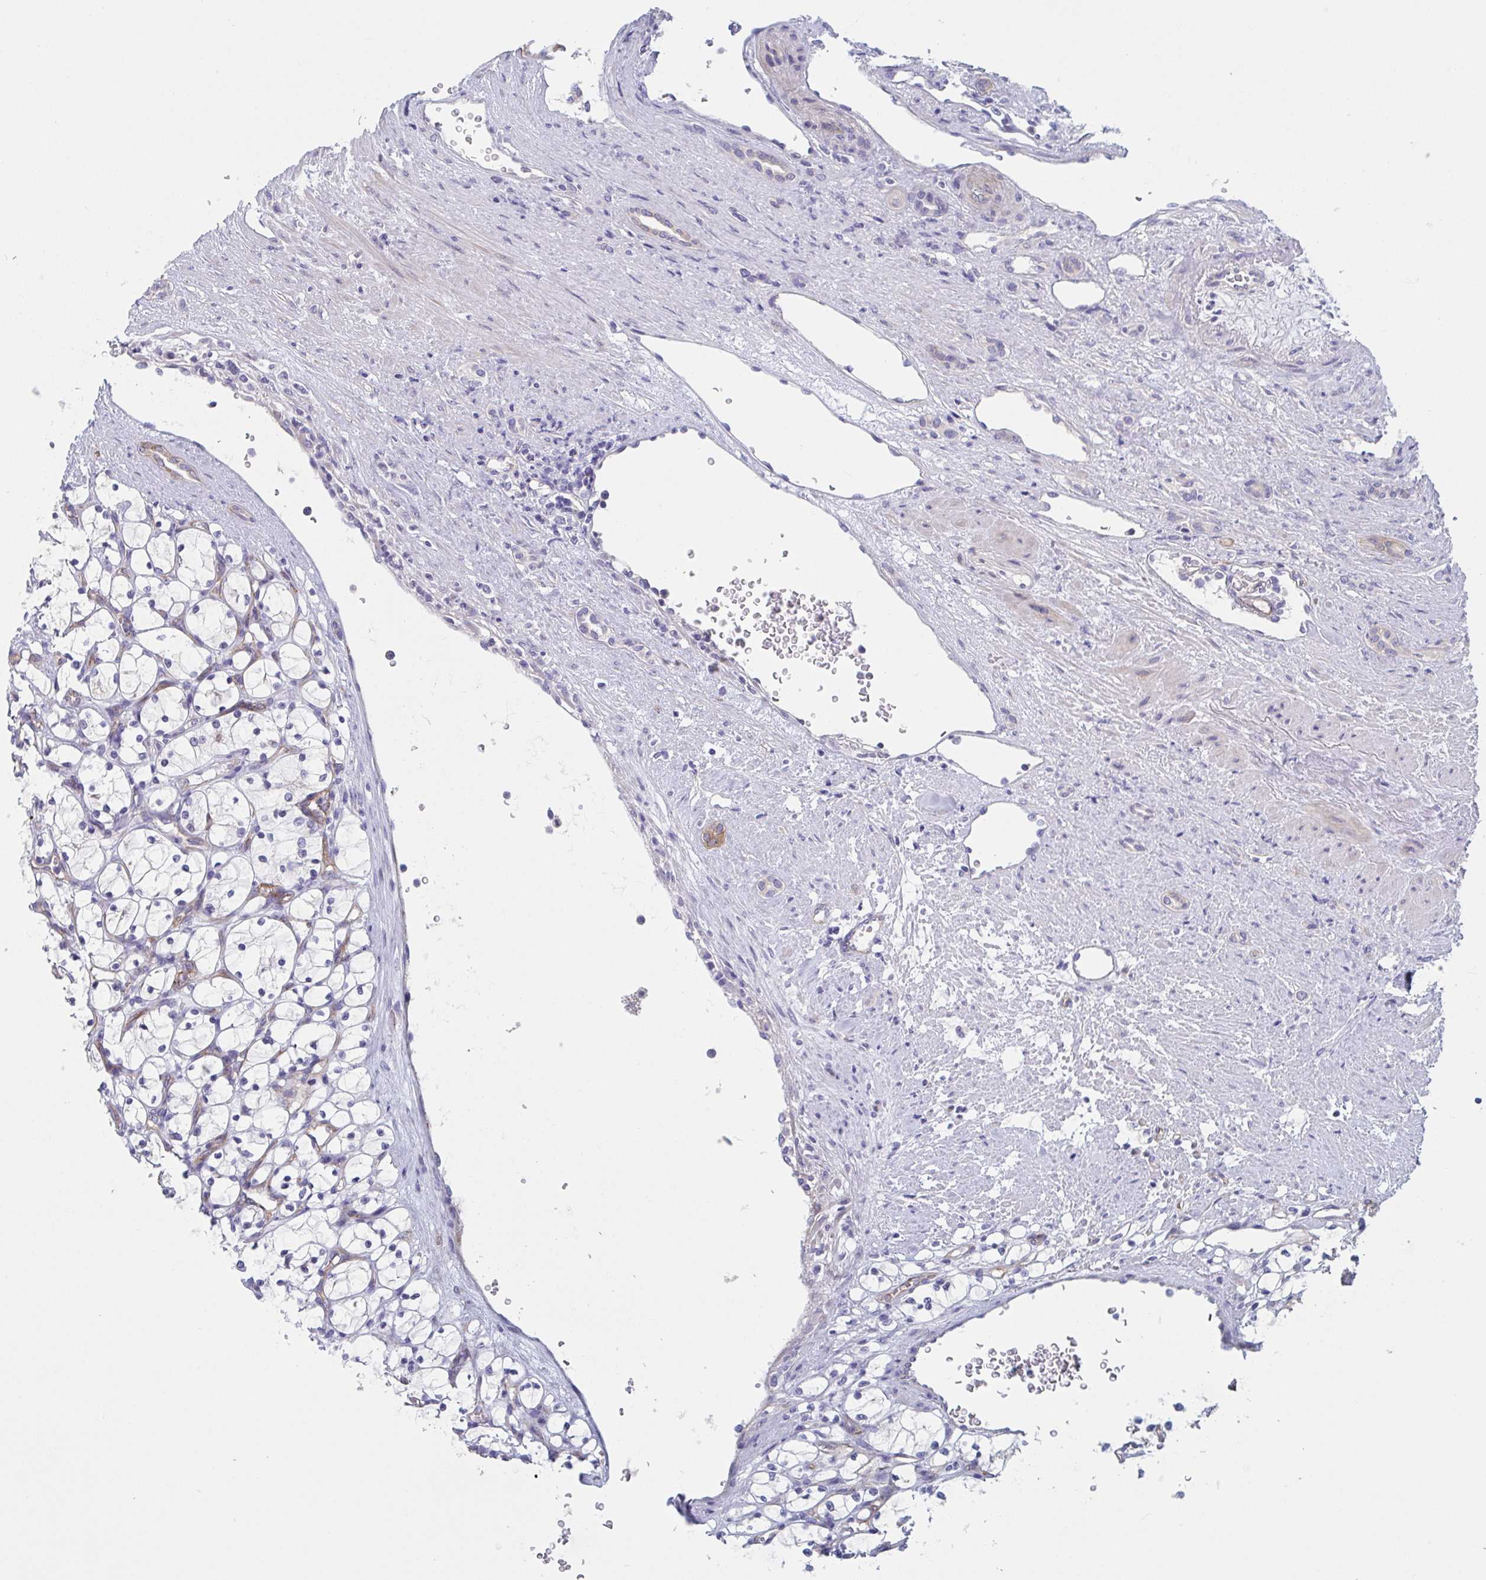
{"staining": {"intensity": "negative", "quantity": "none", "location": "none"}, "tissue": "renal cancer", "cell_type": "Tumor cells", "image_type": "cancer", "snomed": [{"axis": "morphology", "description": "Adenocarcinoma, NOS"}, {"axis": "topography", "description": "Kidney"}], "caption": "There is no significant staining in tumor cells of renal cancer (adenocarcinoma). Nuclei are stained in blue.", "gene": "ST14", "patient": {"sex": "female", "age": 69}}